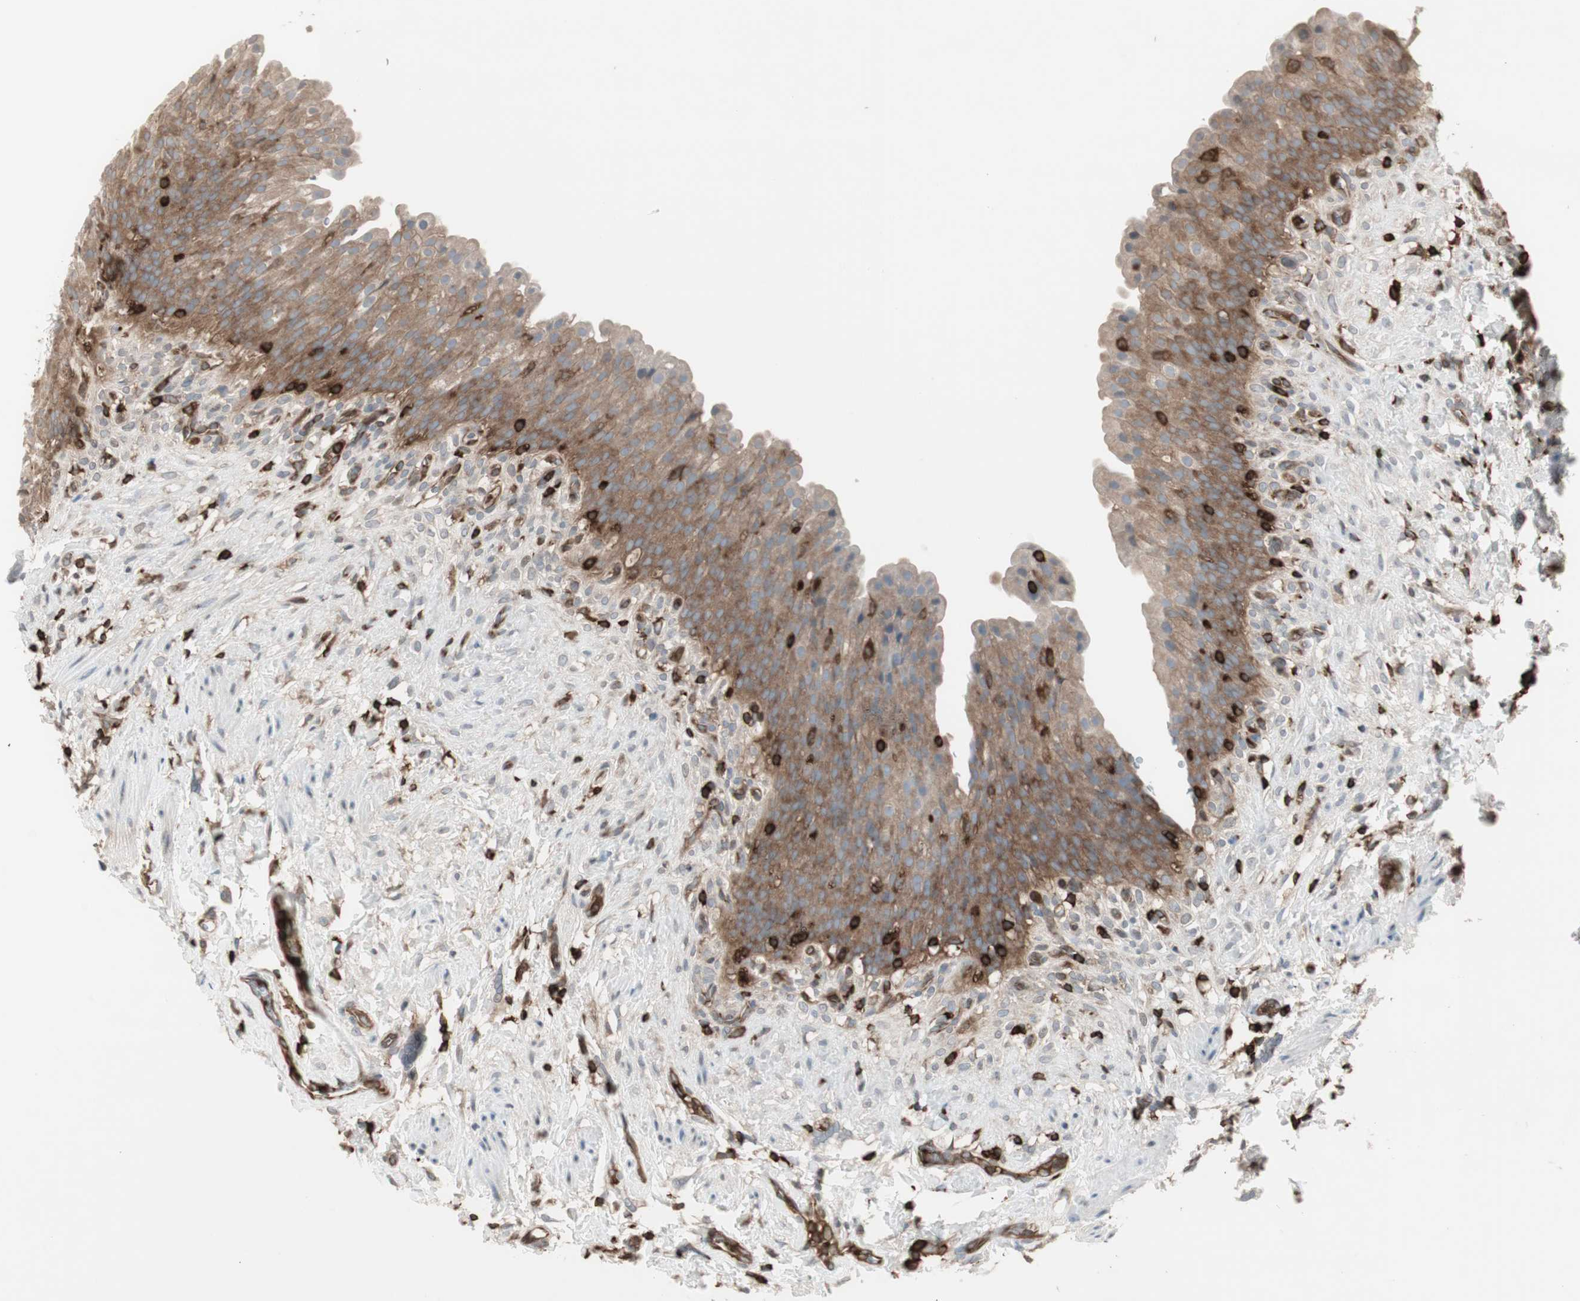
{"staining": {"intensity": "moderate", "quantity": "25%-75%", "location": "cytoplasmic/membranous"}, "tissue": "urinary bladder", "cell_type": "Urothelial cells", "image_type": "normal", "snomed": [{"axis": "morphology", "description": "Normal tissue, NOS"}, {"axis": "topography", "description": "Urinary bladder"}], "caption": "IHC photomicrograph of unremarkable human urinary bladder stained for a protein (brown), which exhibits medium levels of moderate cytoplasmic/membranous expression in approximately 25%-75% of urothelial cells.", "gene": "ARHGEF1", "patient": {"sex": "female", "age": 79}}